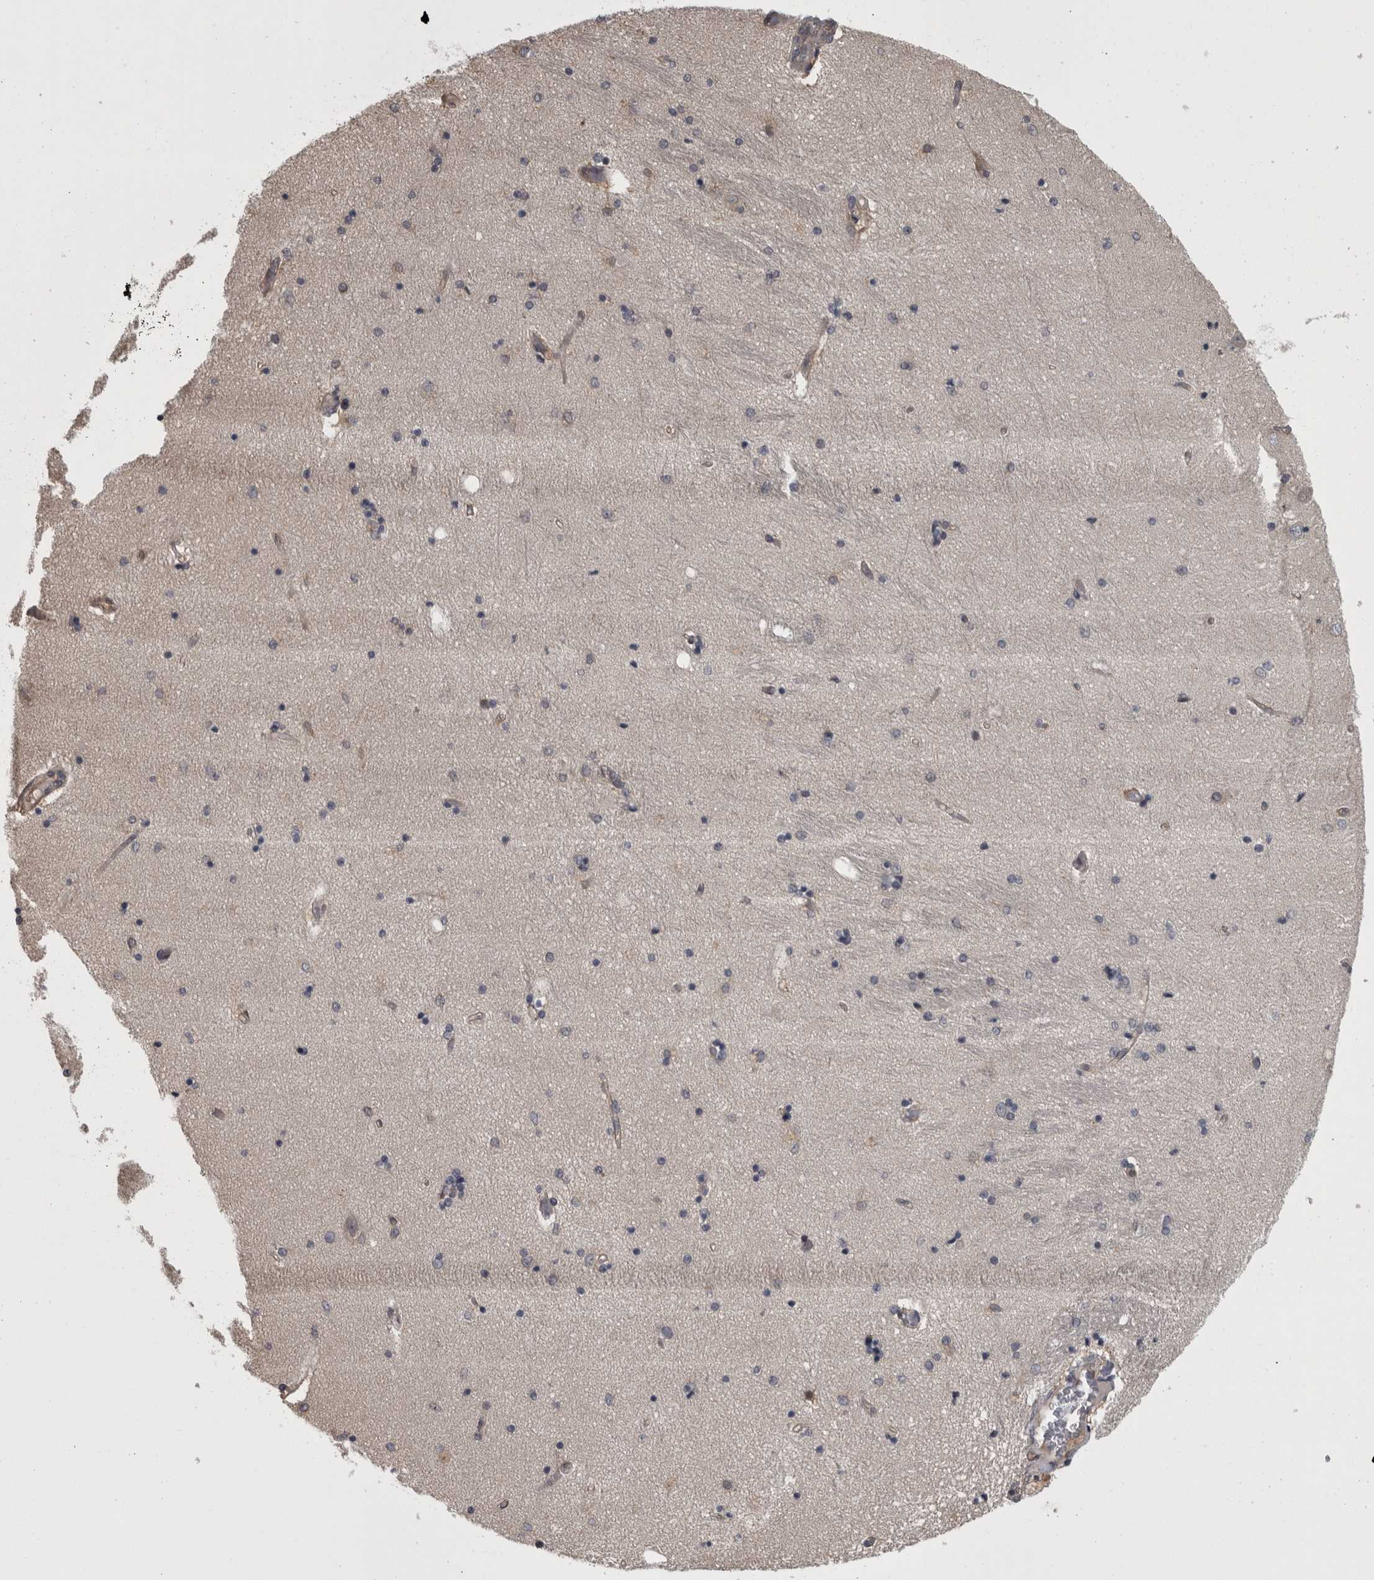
{"staining": {"intensity": "negative", "quantity": "none", "location": "none"}, "tissue": "hippocampus", "cell_type": "Glial cells", "image_type": "normal", "snomed": [{"axis": "morphology", "description": "Normal tissue, NOS"}, {"axis": "topography", "description": "Hippocampus"}], "caption": "This is an IHC photomicrograph of benign hippocampus. There is no positivity in glial cells.", "gene": "APRT", "patient": {"sex": "female", "age": 54}}